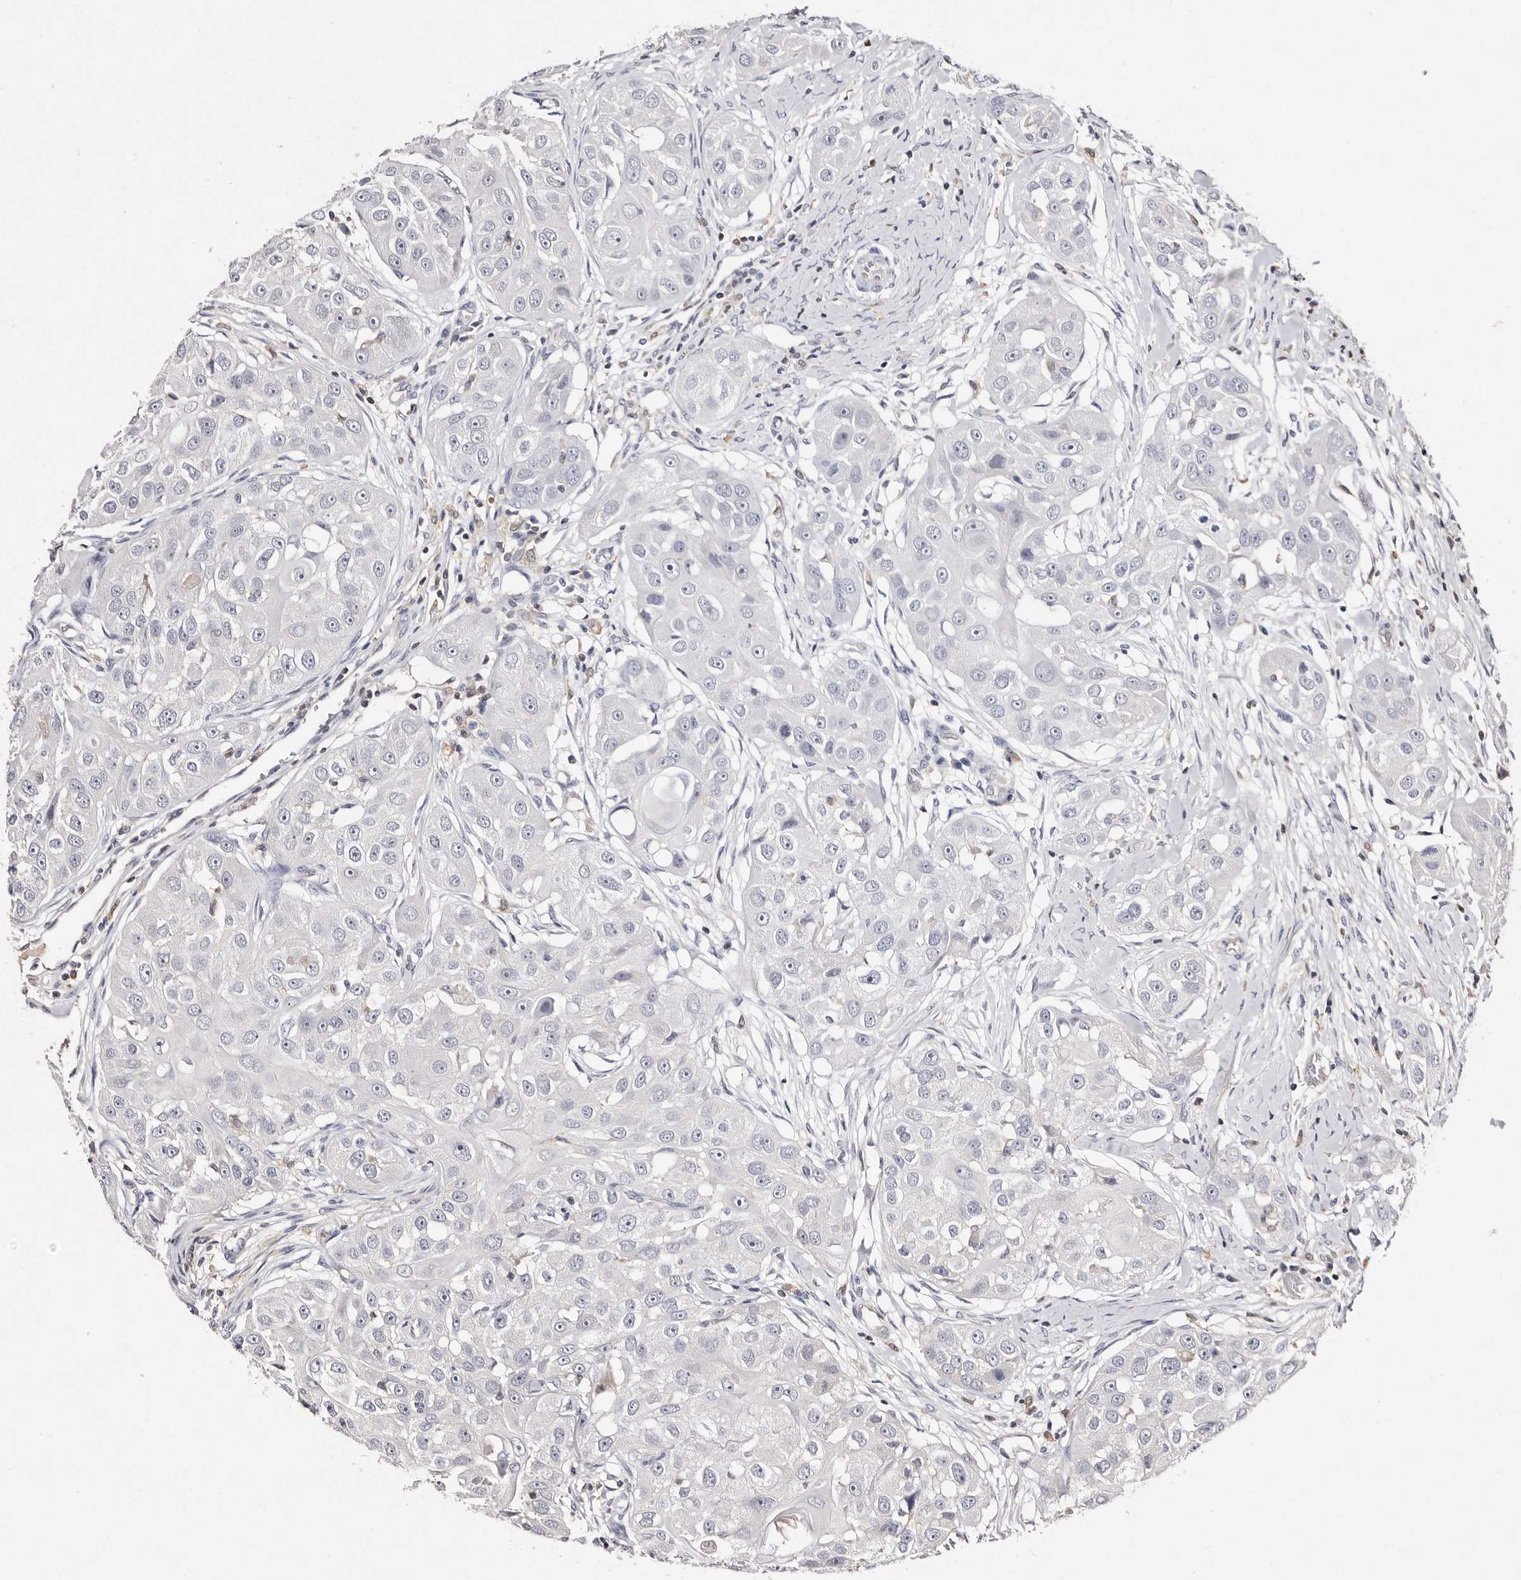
{"staining": {"intensity": "negative", "quantity": "none", "location": "none"}, "tissue": "head and neck cancer", "cell_type": "Tumor cells", "image_type": "cancer", "snomed": [{"axis": "morphology", "description": "Normal tissue, NOS"}, {"axis": "morphology", "description": "Squamous cell carcinoma, NOS"}, {"axis": "topography", "description": "Skeletal muscle"}, {"axis": "topography", "description": "Head-Neck"}], "caption": "The image reveals no significant staining in tumor cells of head and neck cancer.", "gene": "GIMAP4", "patient": {"sex": "male", "age": 51}}